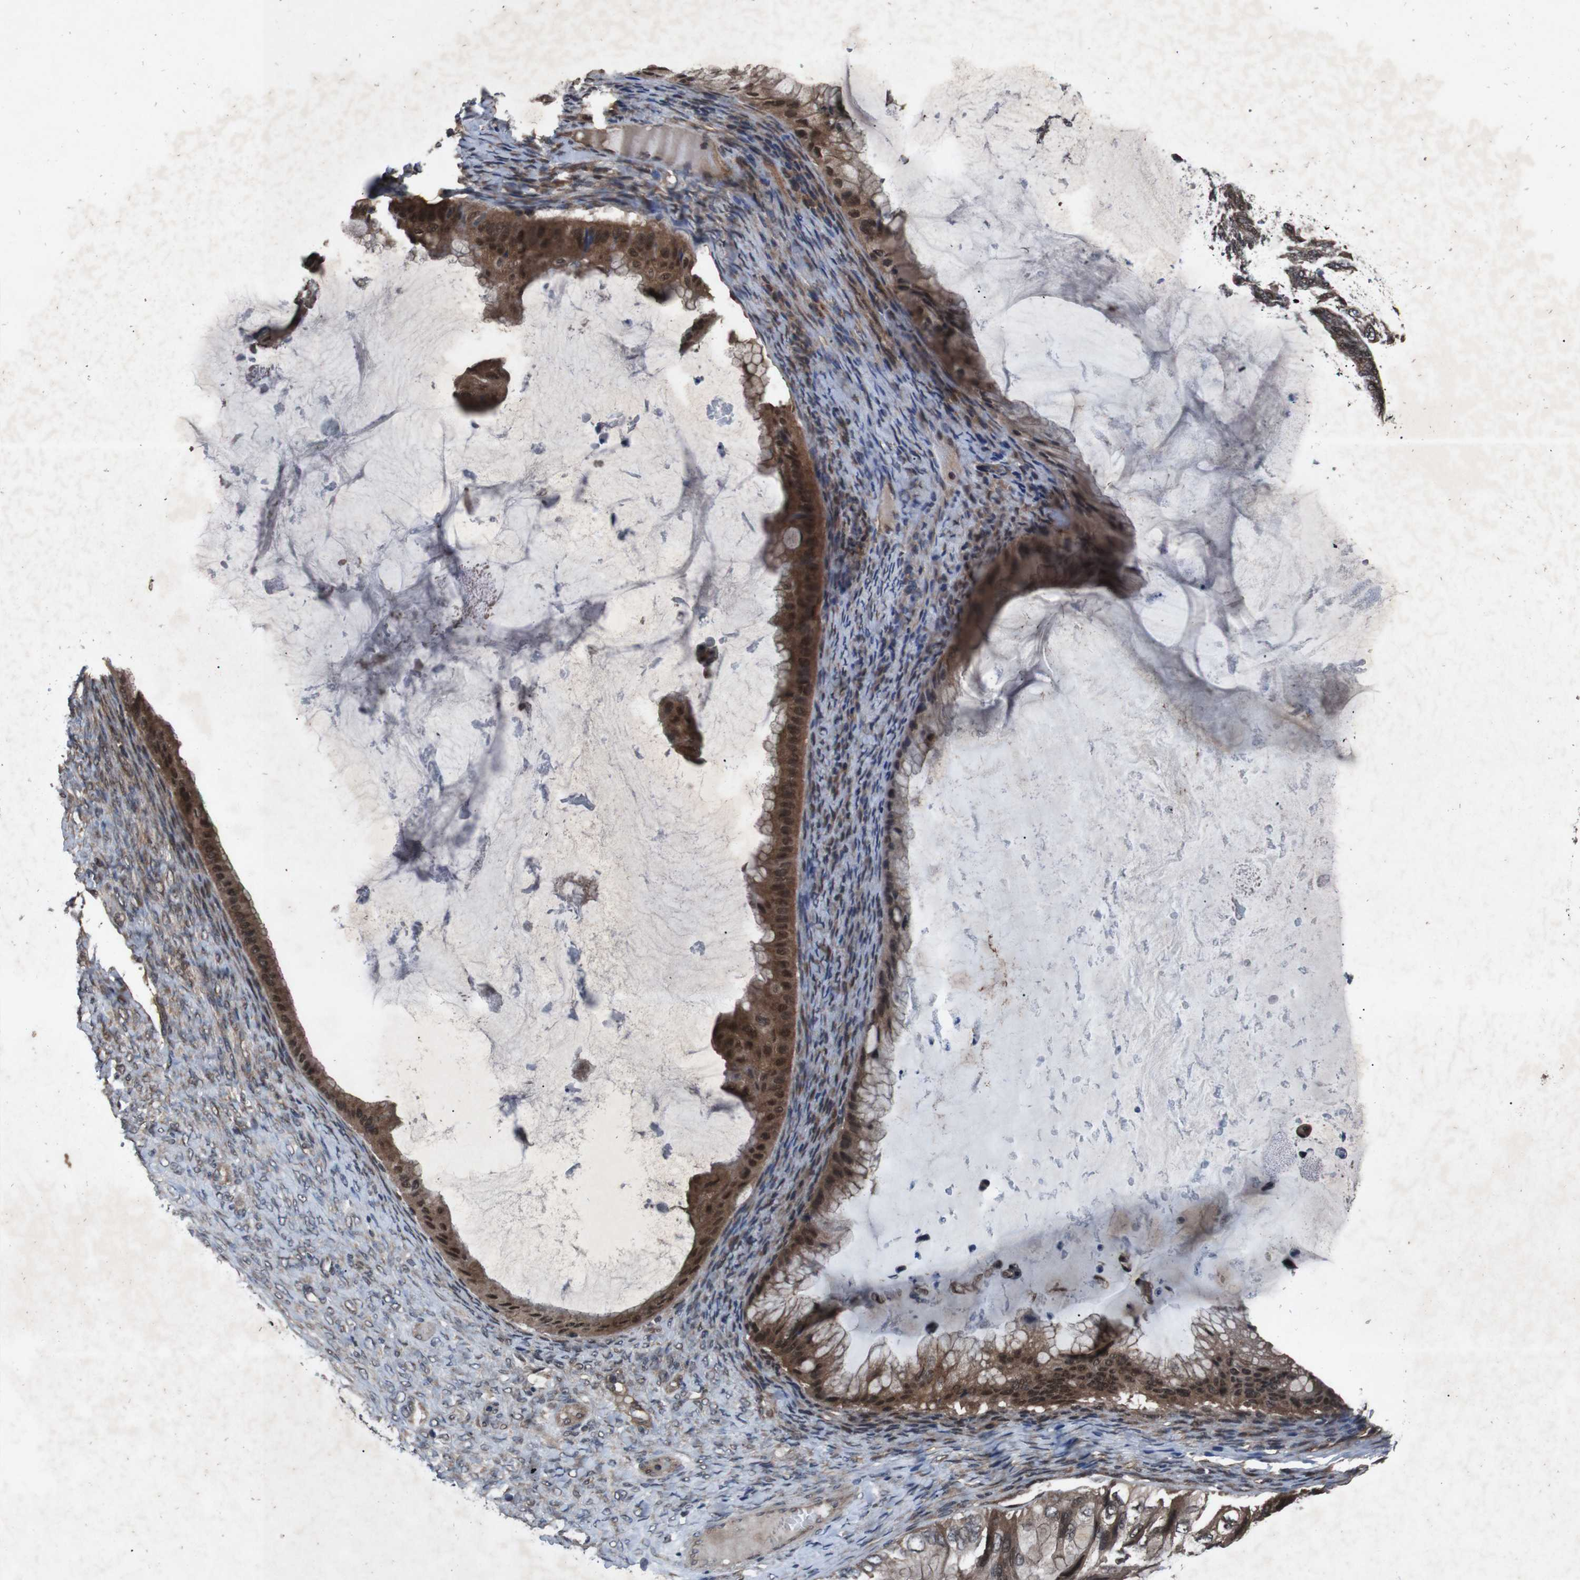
{"staining": {"intensity": "strong", "quantity": ">75%", "location": "cytoplasmic/membranous,nuclear"}, "tissue": "ovarian cancer", "cell_type": "Tumor cells", "image_type": "cancer", "snomed": [{"axis": "morphology", "description": "Cystadenocarcinoma, mucinous, NOS"}, {"axis": "topography", "description": "Ovary"}], "caption": "Mucinous cystadenocarcinoma (ovarian) stained with a brown dye exhibits strong cytoplasmic/membranous and nuclear positive staining in about >75% of tumor cells.", "gene": "SOCS1", "patient": {"sex": "female", "age": 61}}